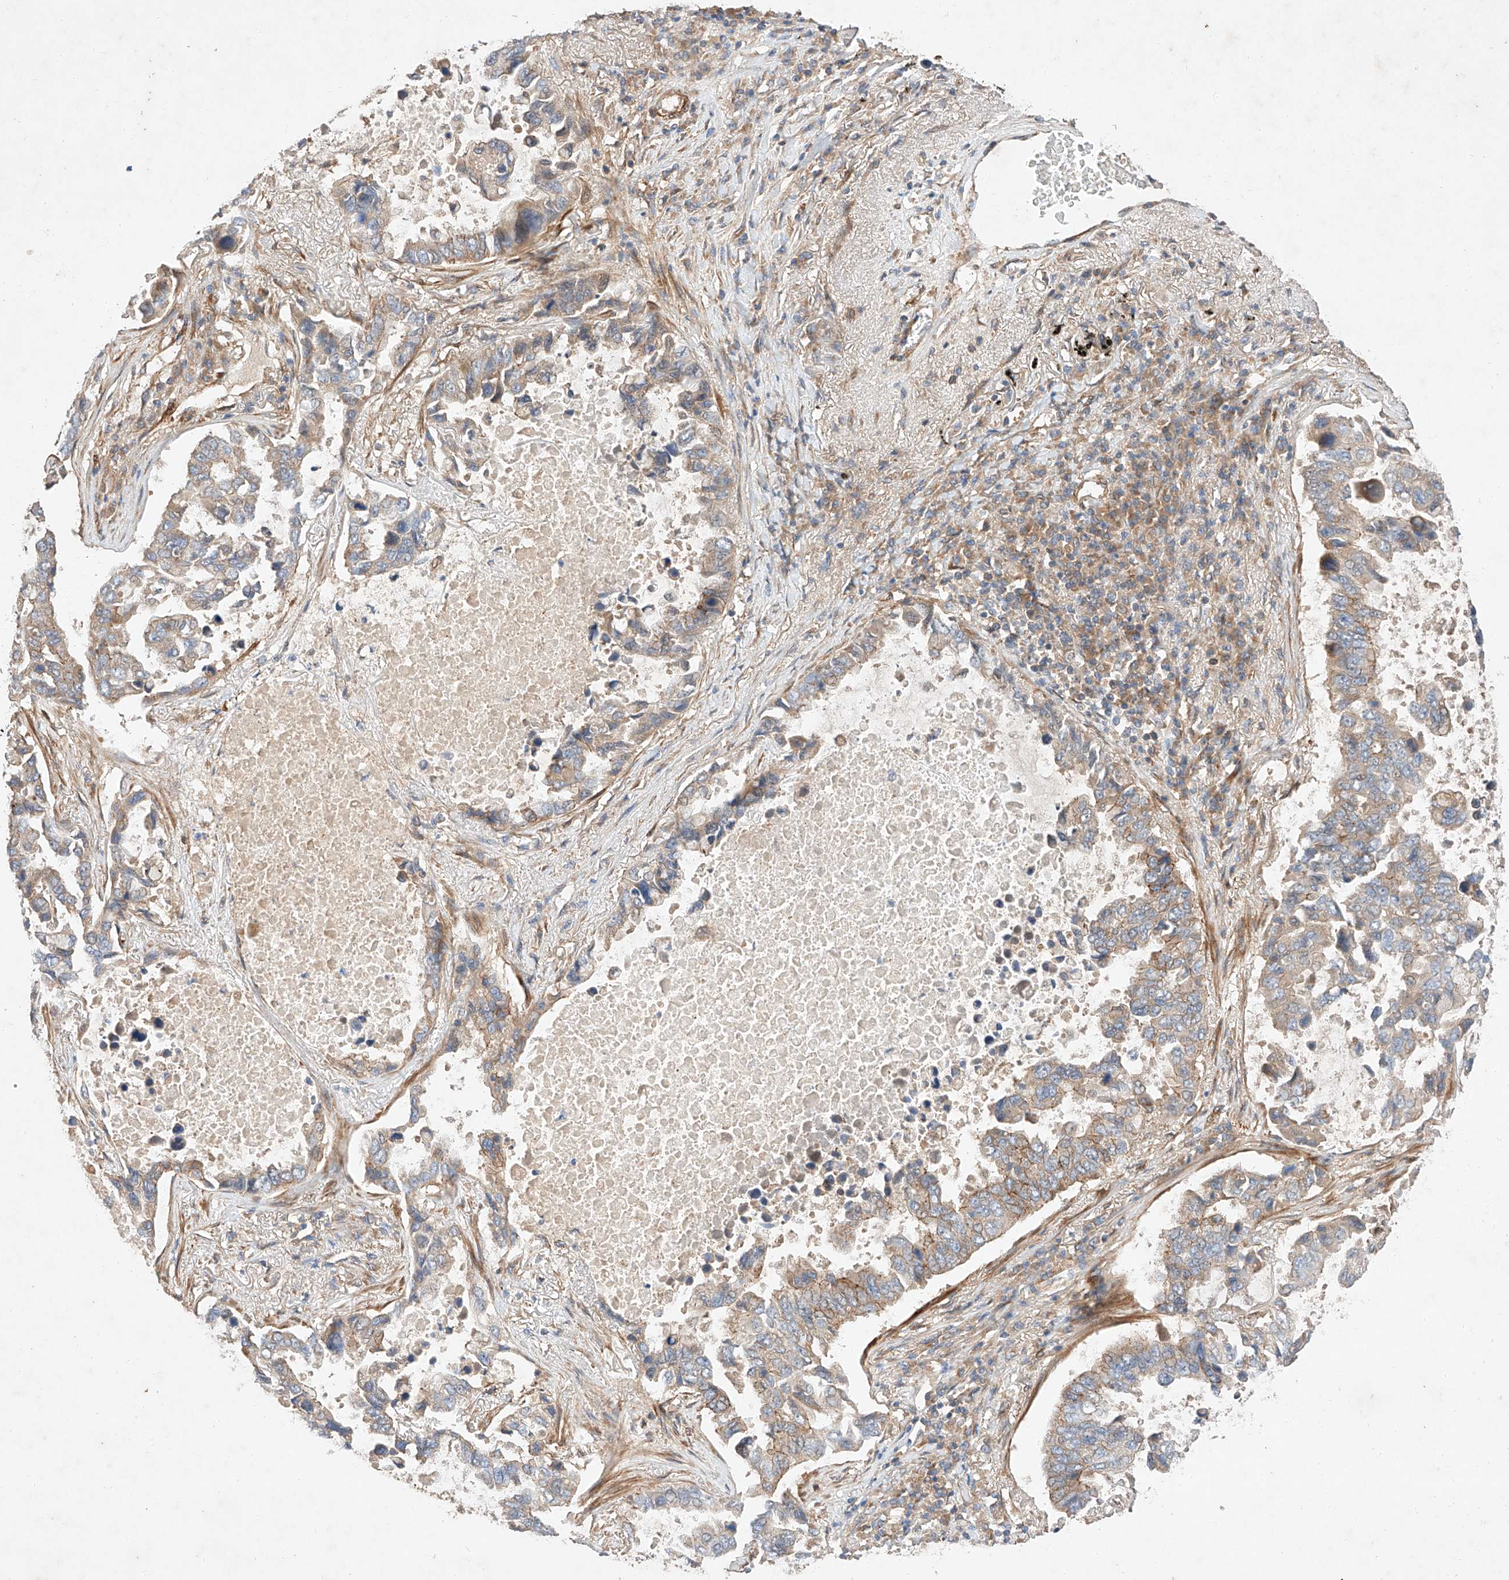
{"staining": {"intensity": "weak", "quantity": ">75%", "location": "cytoplasmic/membranous"}, "tissue": "lung cancer", "cell_type": "Tumor cells", "image_type": "cancer", "snomed": [{"axis": "morphology", "description": "Adenocarcinoma, NOS"}, {"axis": "topography", "description": "Lung"}], "caption": "Immunohistochemistry (DAB) staining of lung adenocarcinoma reveals weak cytoplasmic/membranous protein positivity in about >75% of tumor cells. The staining was performed using DAB to visualize the protein expression in brown, while the nuclei were stained in blue with hematoxylin (Magnification: 20x).", "gene": "RAB23", "patient": {"sex": "male", "age": 64}}